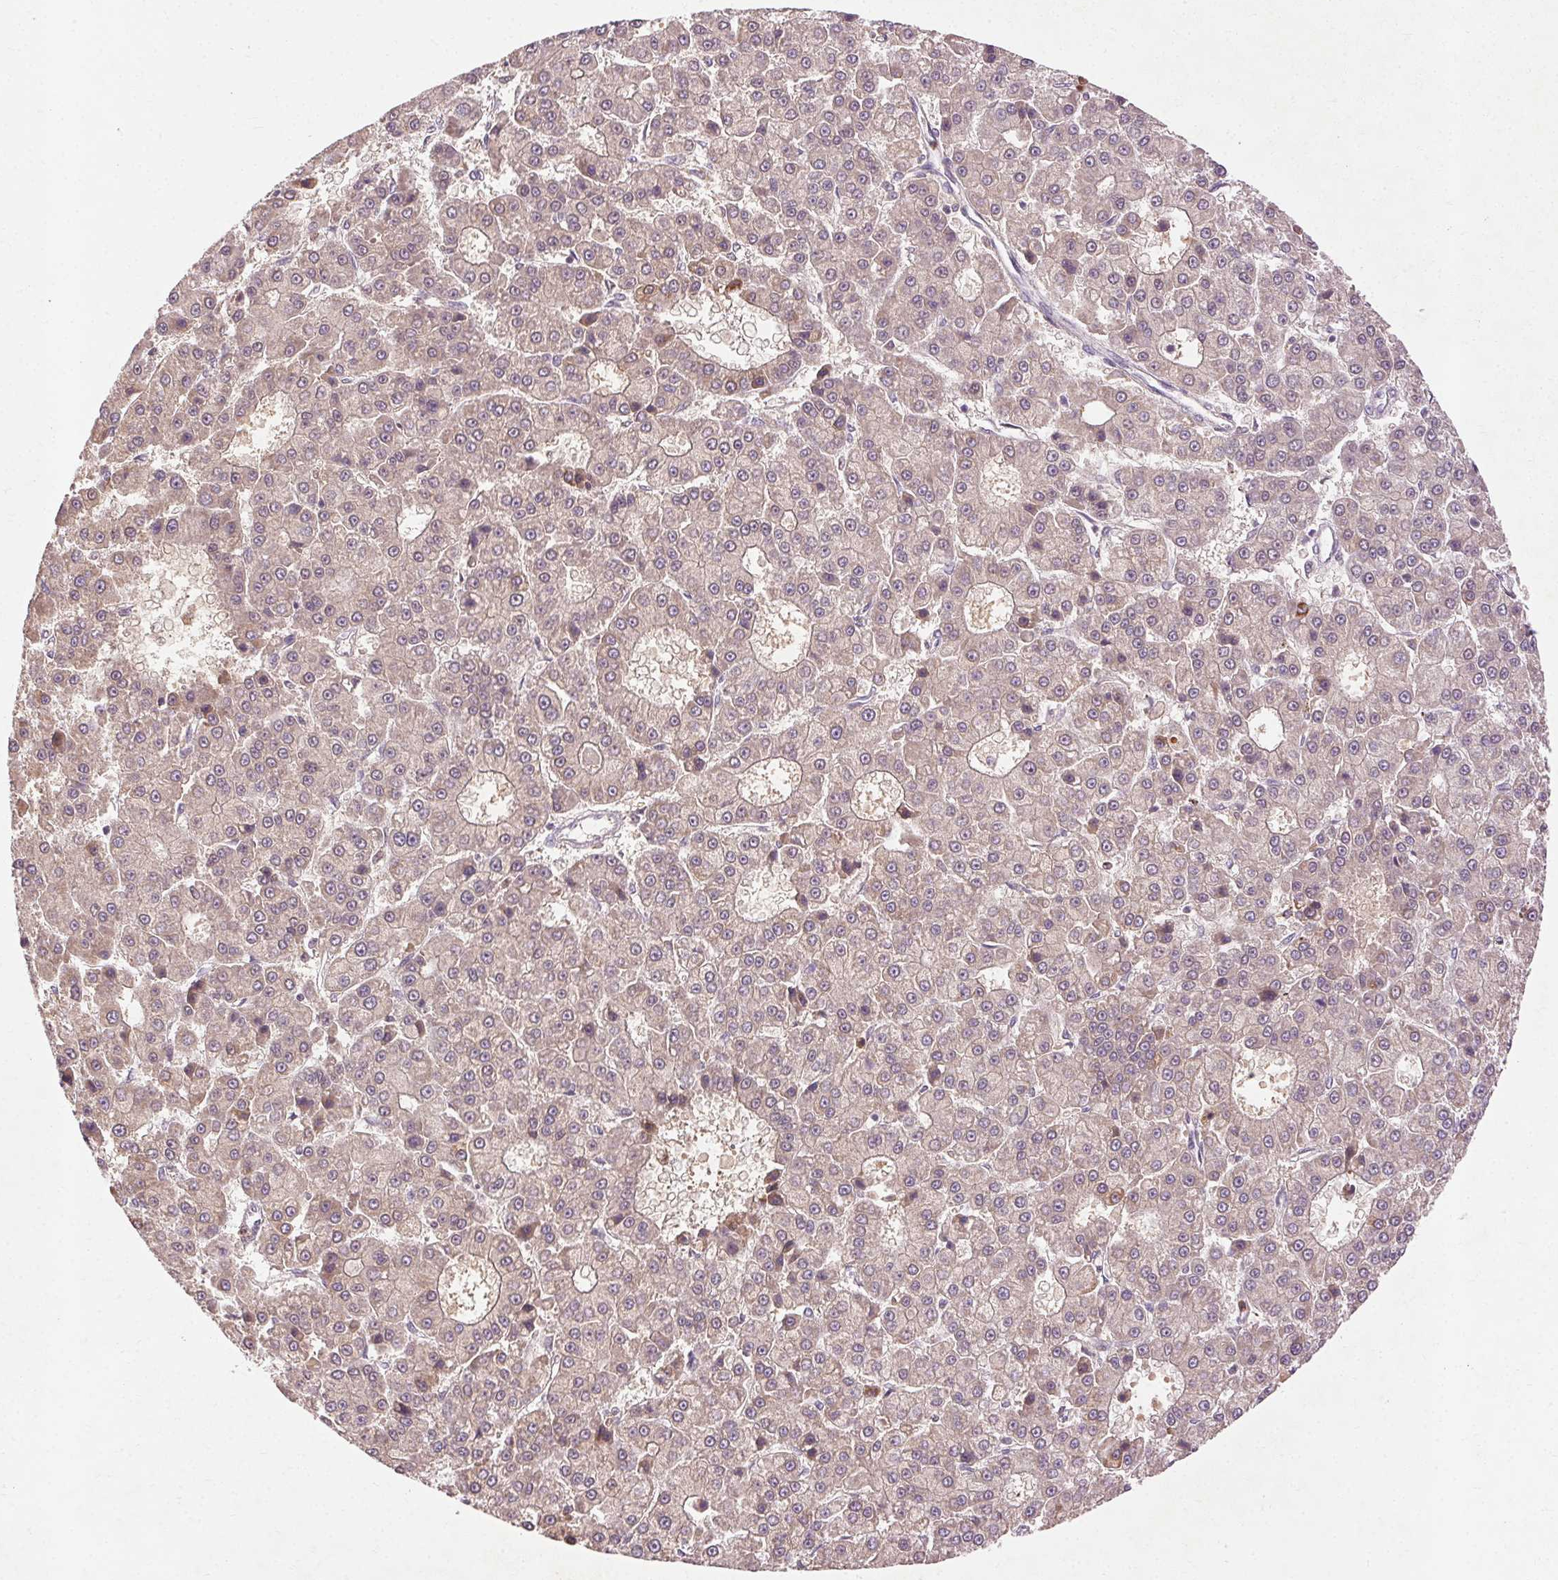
{"staining": {"intensity": "weak", "quantity": "<25%", "location": "cytoplasmic/membranous"}, "tissue": "liver cancer", "cell_type": "Tumor cells", "image_type": "cancer", "snomed": [{"axis": "morphology", "description": "Carcinoma, Hepatocellular, NOS"}, {"axis": "topography", "description": "Liver"}], "caption": "Tumor cells show no significant protein expression in liver hepatocellular carcinoma.", "gene": "REP15", "patient": {"sex": "male", "age": 70}}